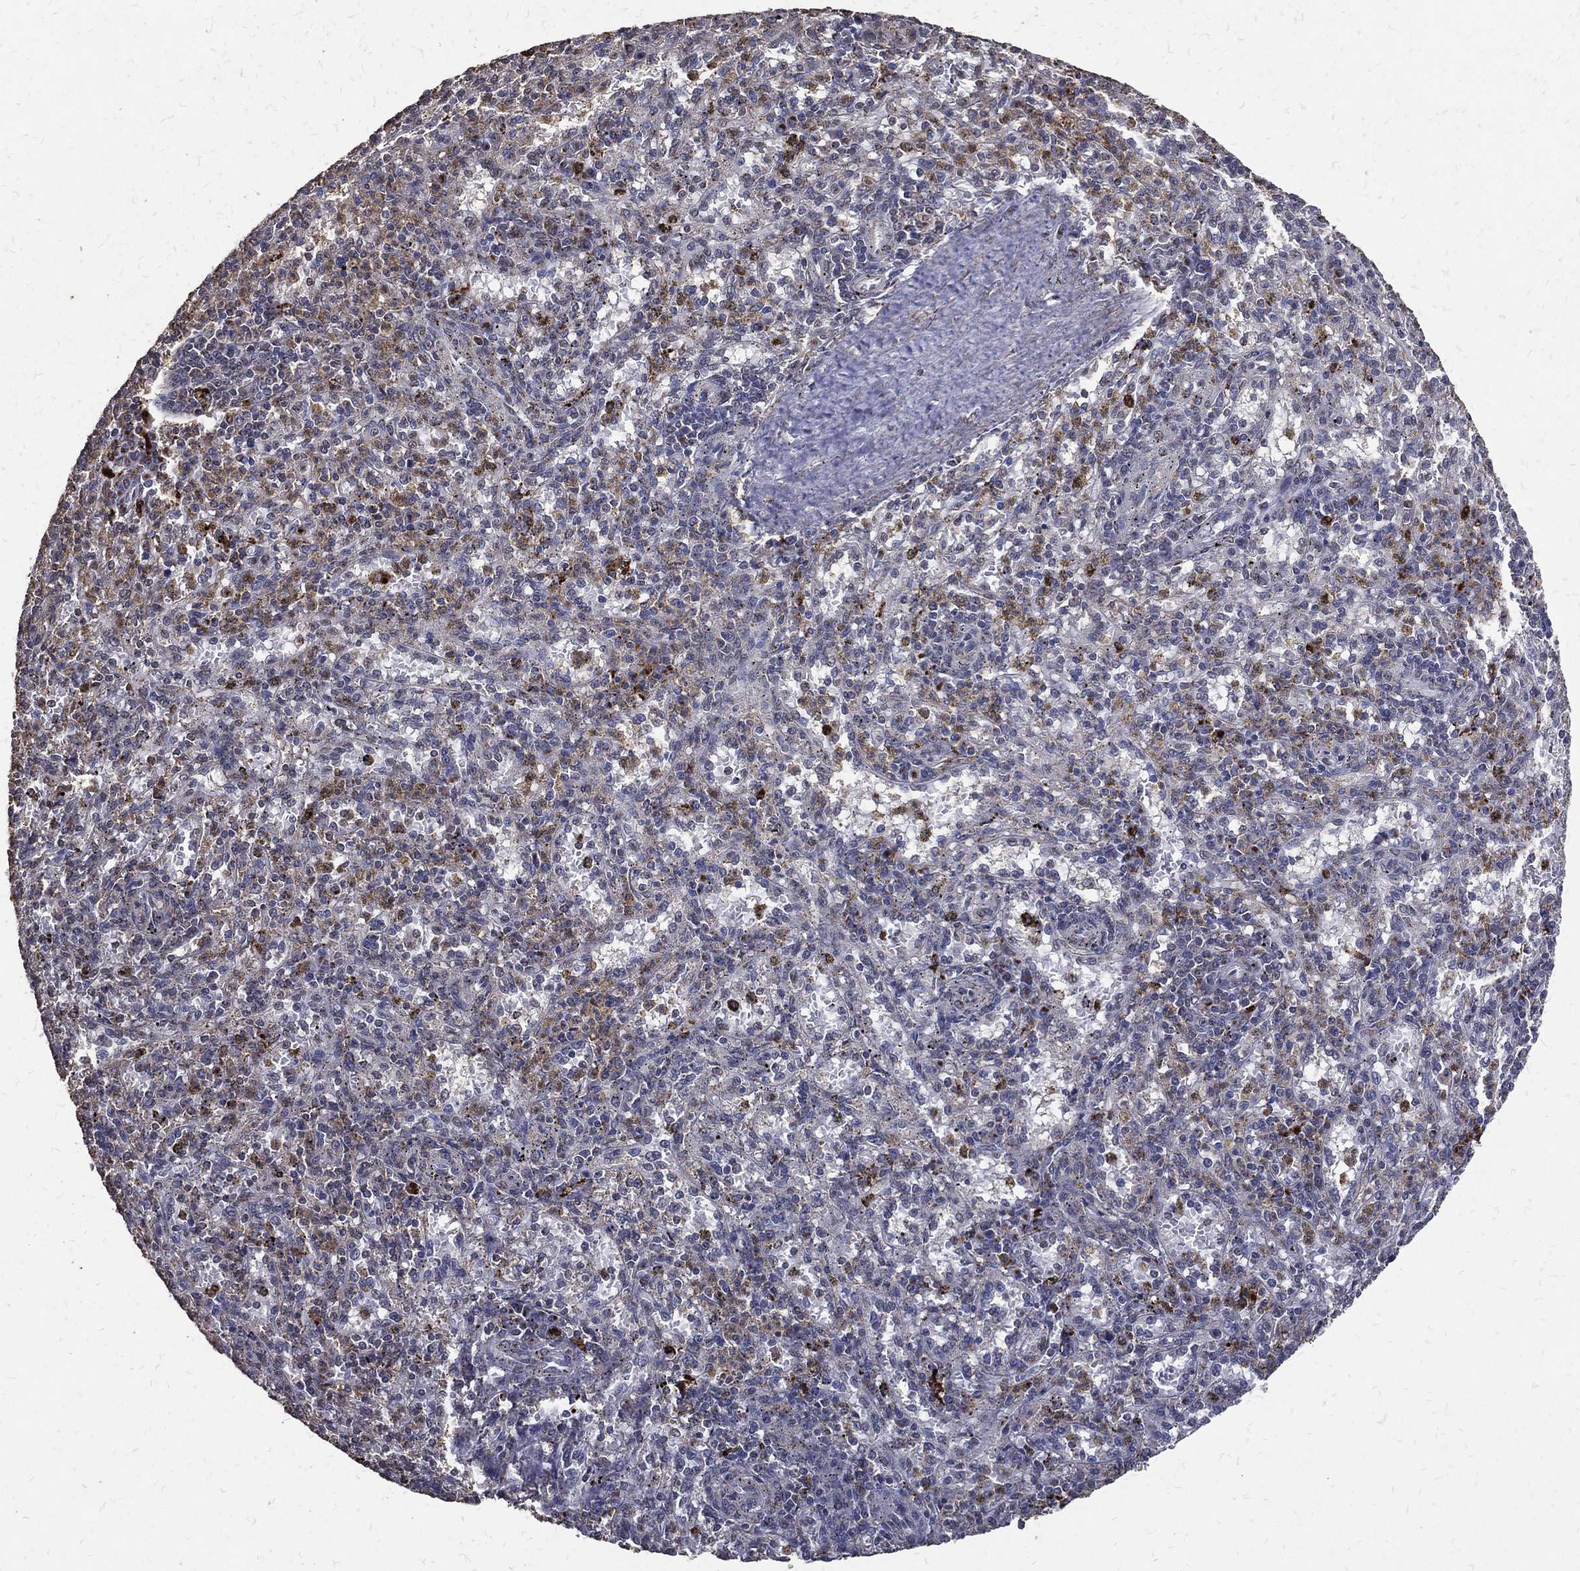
{"staining": {"intensity": "moderate", "quantity": "<25%", "location": "cytoplasmic/membranous"}, "tissue": "spleen", "cell_type": "Cells in red pulp", "image_type": "normal", "snomed": [{"axis": "morphology", "description": "Normal tissue, NOS"}, {"axis": "topography", "description": "Spleen"}], "caption": "Unremarkable spleen reveals moderate cytoplasmic/membranous staining in about <25% of cells in red pulp, visualized by immunohistochemistry. Immunohistochemistry stains the protein in brown and the nuclei are stained blue.", "gene": "GPR183", "patient": {"sex": "male", "age": 60}}